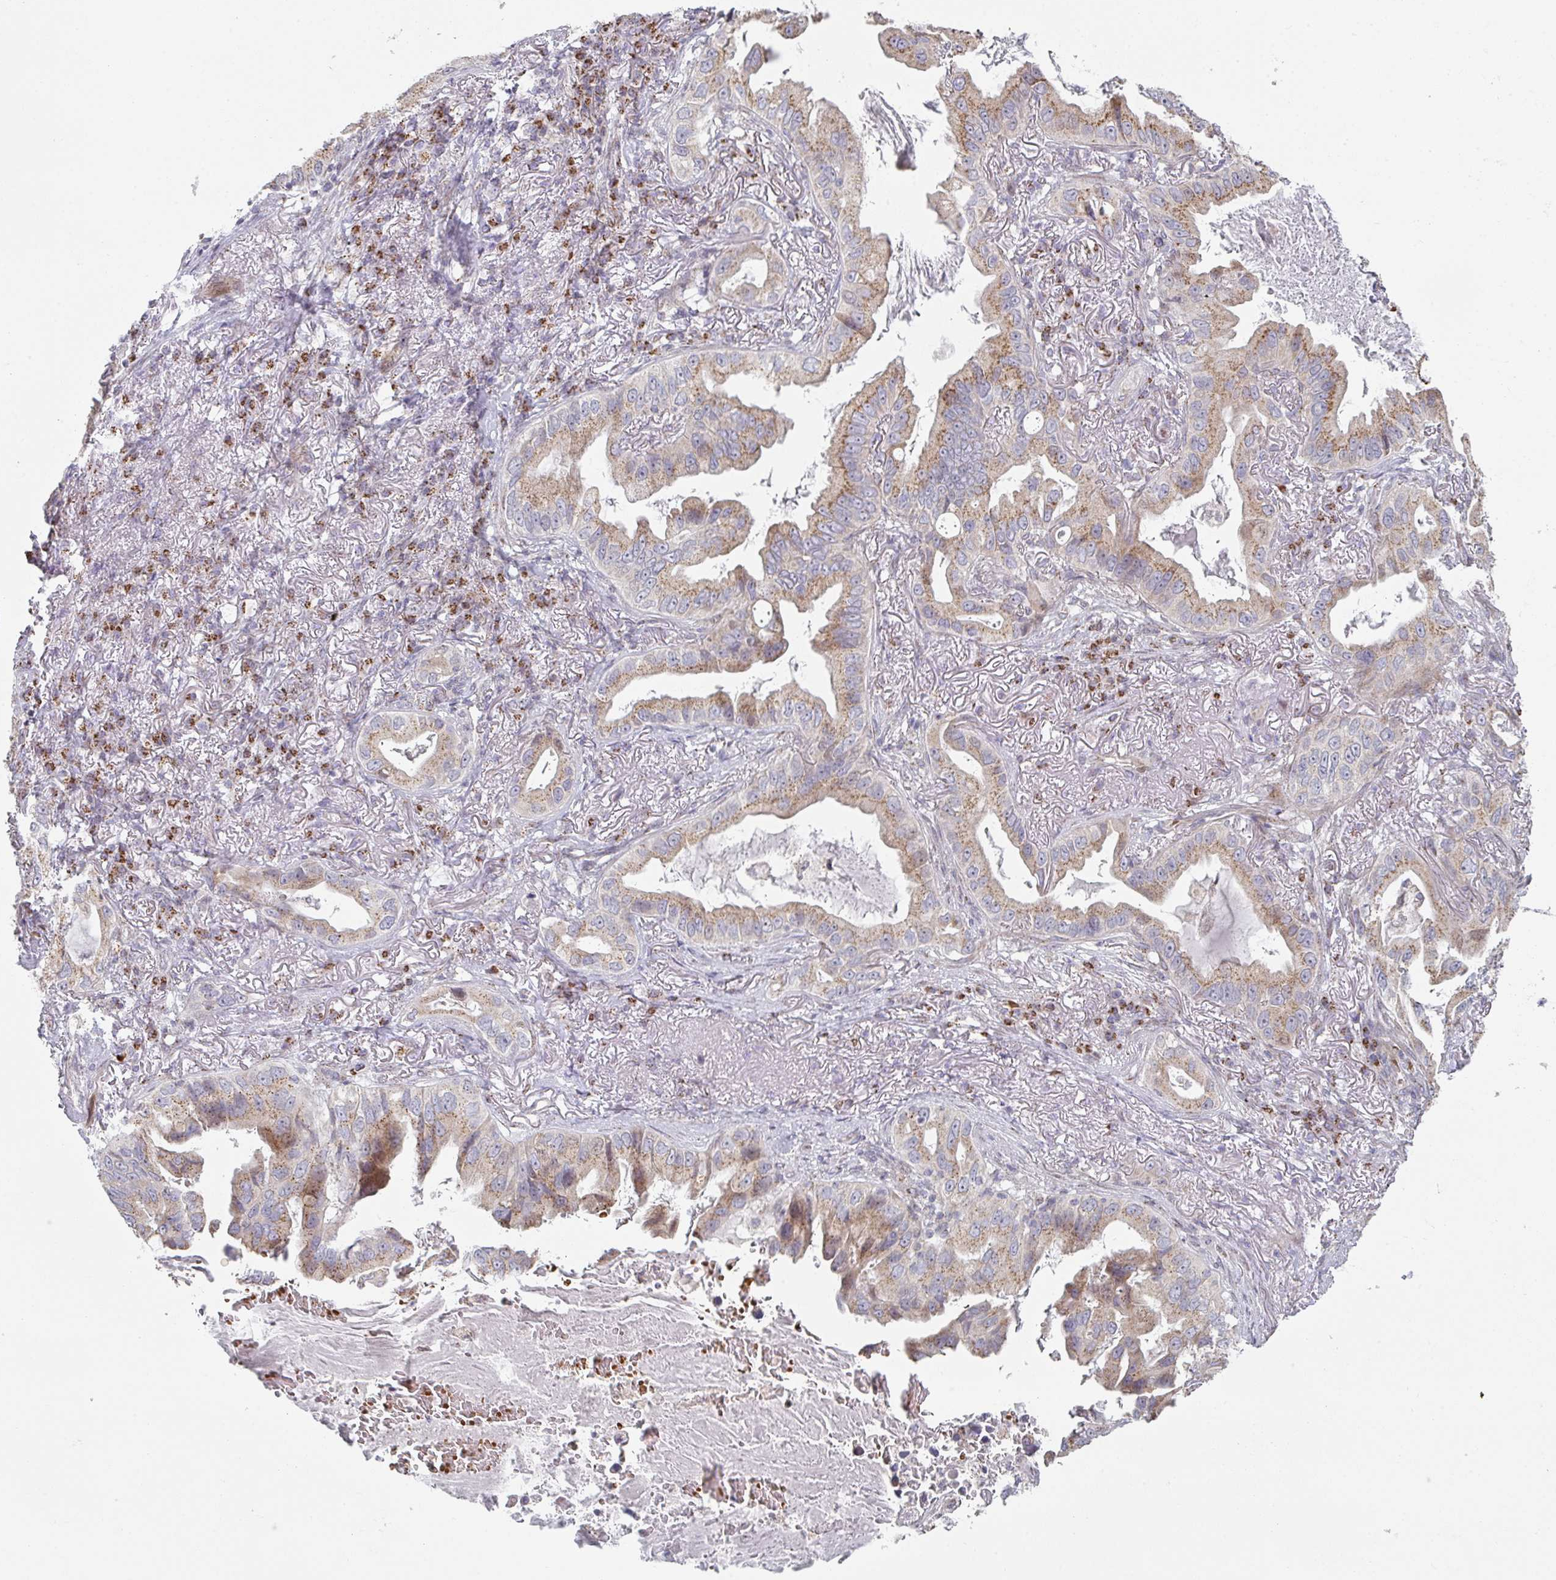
{"staining": {"intensity": "moderate", "quantity": ">75%", "location": "cytoplasmic/membranous"}, "tissue": "lung cancer", "cell_type": "Tumor cells", "image_type": "cancer", "snomed": [{"axis": "morphology", "description": "Adenocarcinoma, NOS"}, {"axis": "topography", "description": "Lung"}], "caption": "Adenocarcinoma (lung) was stained to show a protein in brown. There is medium levels of moderate cytoplasmic/membranous positivity in approximately >75% of tumor cells. Immunohistochemistry (ihc) stains the protein of interest in brown and the nuclei are stained blue.", "gene": "ZNF526", "patient": {"sex": "female", "age": 69}}